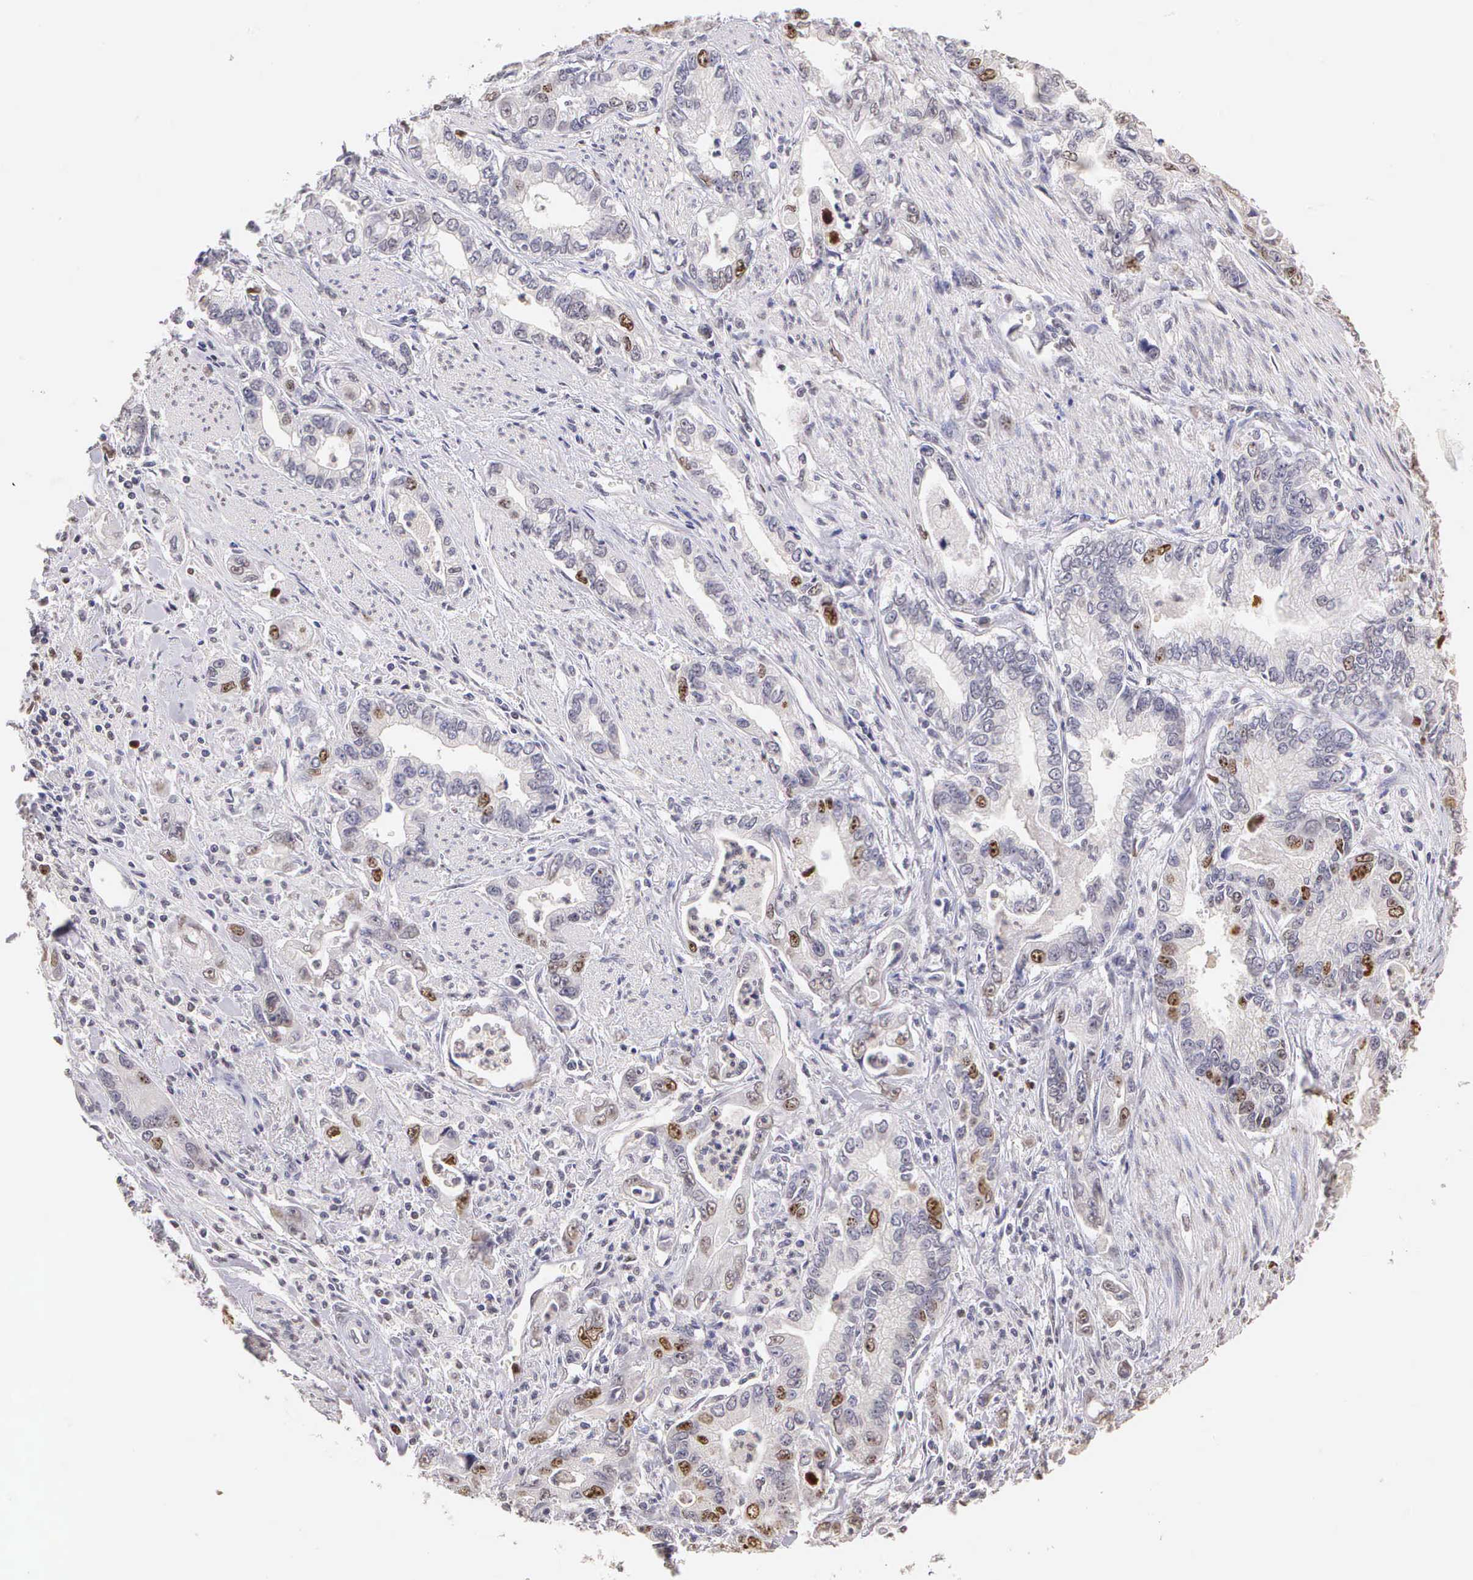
{"staining": {"intensity": "moderate", "quantity": "<25%", "location": "nuclear"}, "tissue": "stomach cancer", "cell_type": "Tumor cells", "image_type": "cancer", "snomed": [{"axis": "morphology", "description": "Adenocarcinoma, NOS"}, {"axis": "topography", "description": "Pancreas"}, {"axis": "topography", "description": "Stomach, upper"}], "caption": "Protein analysis of stomach adenocarcinoma tissue displays moderate nuclear staining in about <25% of tumor cells.", "gene": "MKI67", "patient": {"sex": "male", "age": 77}}